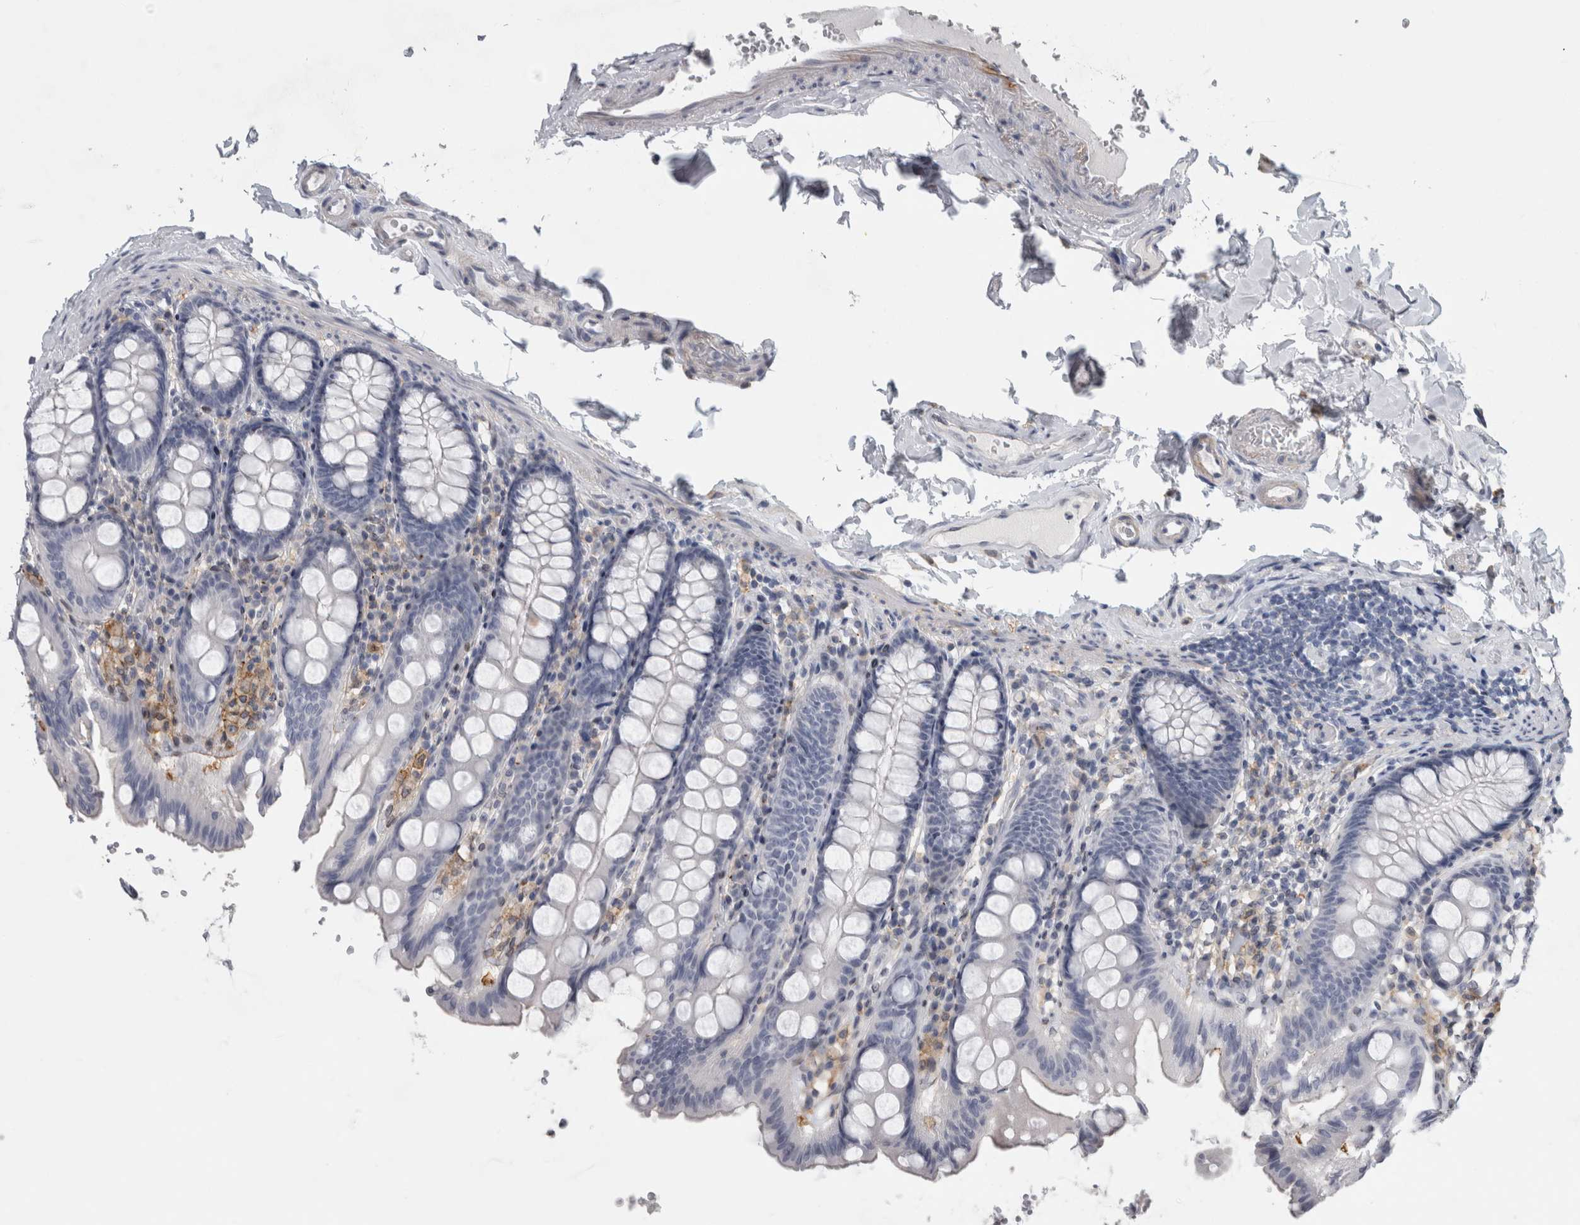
{"staining": {"intensity": "negative", "quantity": "none", "location": "none"}, "tissue": "colon", "cell_type": "Endothelial cells", "image_type": "normal", "snomed": [{"axis": "morphology", "description": "Normal tissue, NOS"}, {"axis": "topography", "description": "Colon"}, {"axis": "topography", "description": "Peripheral nerve tissue"}], "caption": "Immunohistochemistry (IHC) of benign colon displays no positivity in endothelial cells. (Stains: DAB (3,3'-diaminobenzidine) IHC with hematoxylin counter stain, Microscopy: brightfield microscopy at high magnification).", "gene": "DNAJC24", "patient": {"sex": "female", "age": 61}}